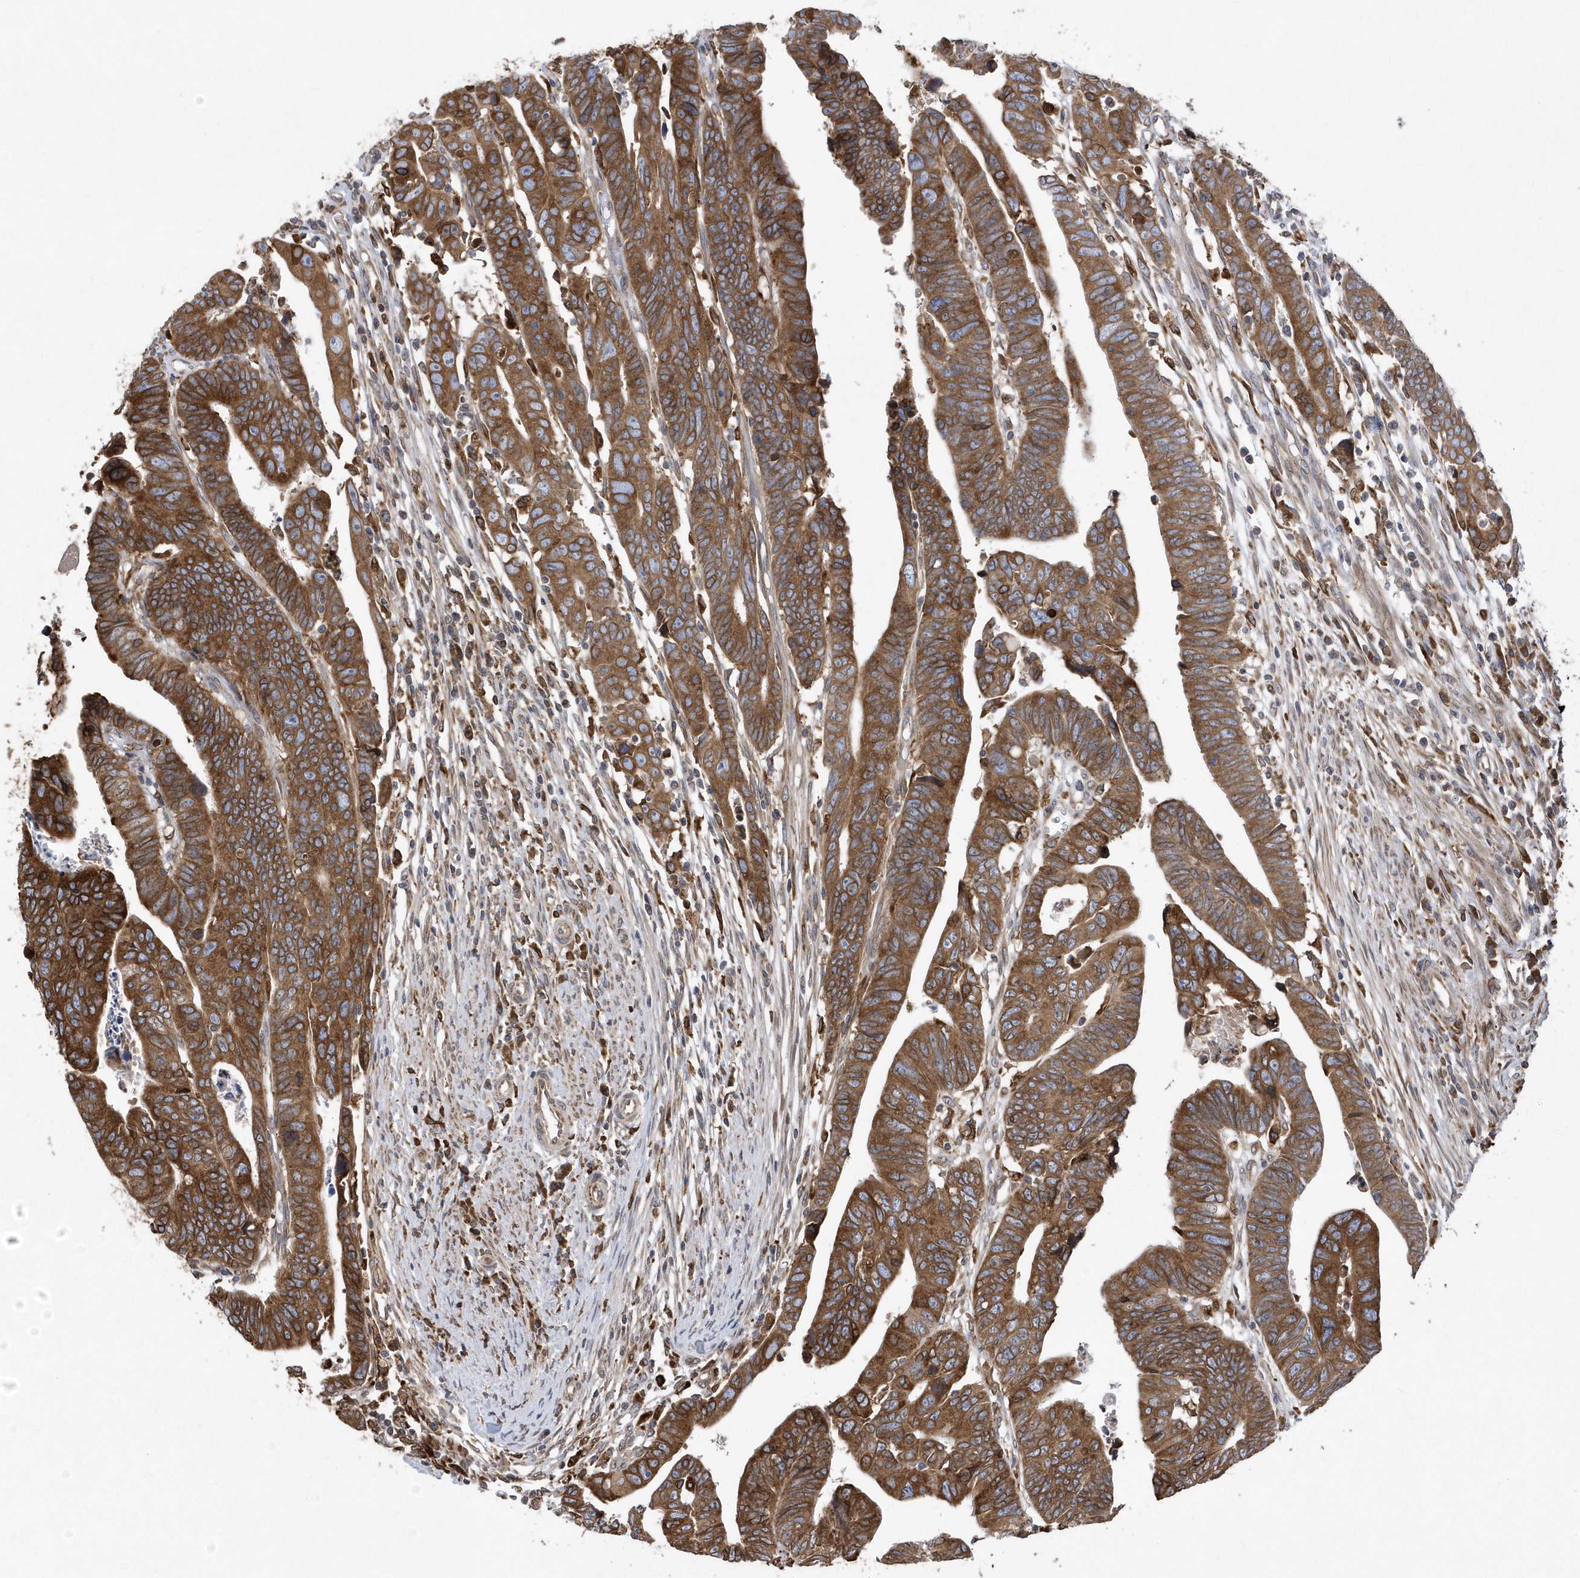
{"staining": {"intensity": "moderate", "quantity": ">75%", "location": "cytoplasmic/membranous"}, "tissue": "colorectal cancer", "cell_type": "Tumor cells", "image_type": "cancer", "snomed": [{"axis": "morphology", "description": "Adenocarcinoma, NOS"}, {"axis": "topography", "description": "Rectum"}], "caption": "Human colorectal cancer (adenocarcinoma) stained with a brown dye demonstrates moderate cytoplasmic/membranous positive staining in approximately >75% of tumor cells.", "gene": "VAMP7", "patient": {"sex": "female", "age": 65}}